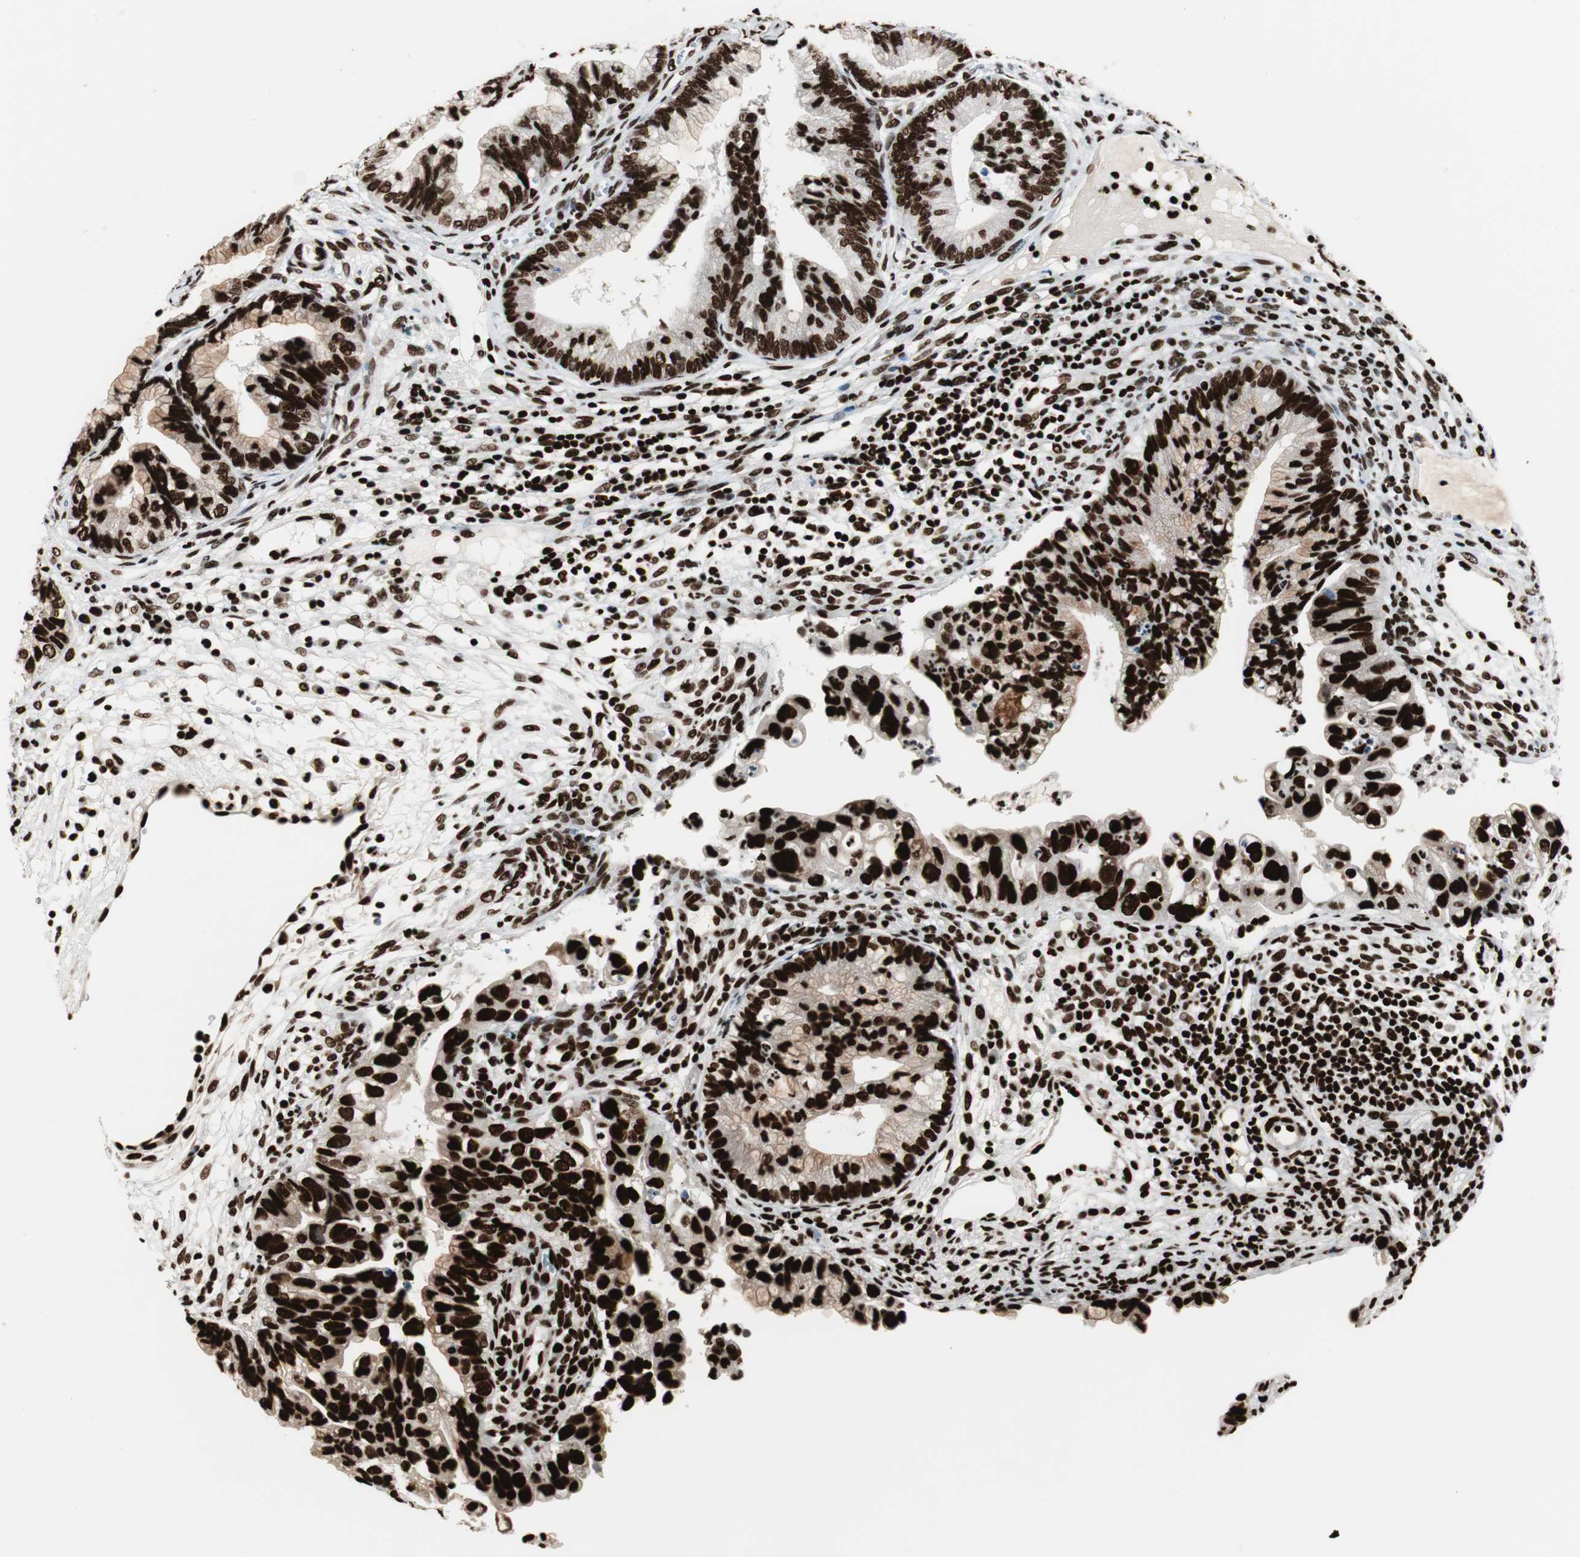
{"staining": {"intensity": "strong", "quantity": ">75%", "location": "cytoplasmic/membranous,nuclear"}, "tissue": "cervical cancer", "cell_type": "Tumor cells", "image_type": "cancer", "snomed": [{"axis": "morphology", "description": "Adenocarcinoma, NOS"}, {"axis": "topography", "description": "Cervix"}], "caption": "IHC histopathology image of human cervical cancer (adenocarcinoma) stained for a protein (brown), which demonstrates high levels of strong cytoplasmic/membranous and nuclear expression in about >75% of tumor cells.", "gene": "MTA2", "patient": {"sex": "female", "age": 44}}